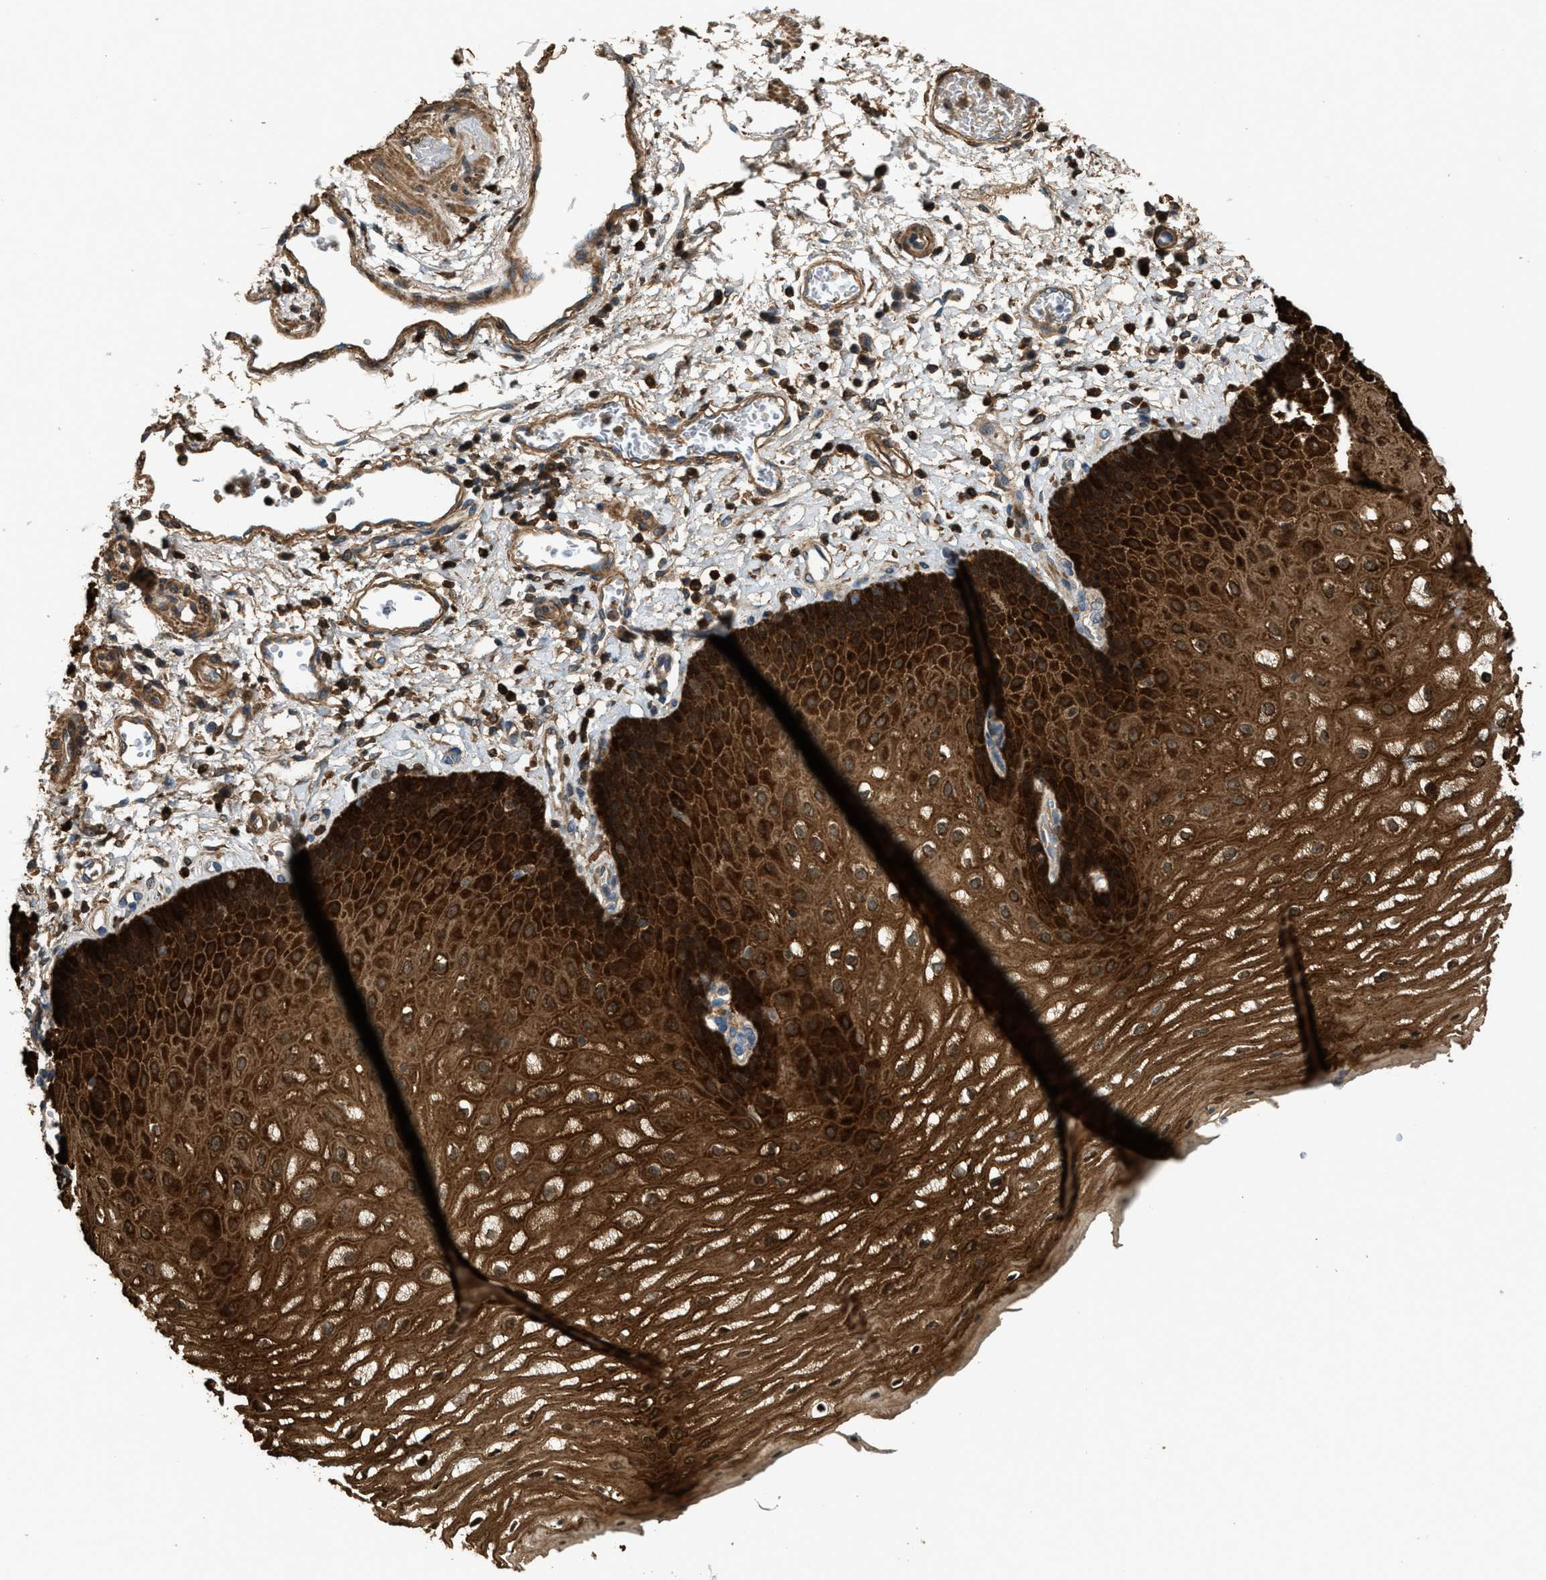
{"staining": {"intensity": "strong", "quantity": ">75%", "location": "cytoplasmic/membranous"}, "tissue": "esophagus", "cell_type": "Squamous epithelial cells", "image_type": "normal", "snomed": [{"axis": "morphology", "description": "Normal tissue, NOS"}, {"axis": "topography", "description": "Esophagus"}], "caption": "Esophagus stained with DAB immunohistochemistry (IHC) shows high levels of strong cytoplasmic/membranous expression in about >75% of squamous epithelial cells.", "gene": "SERPINB5", "patient": {"sex": "male", "age": 54}}